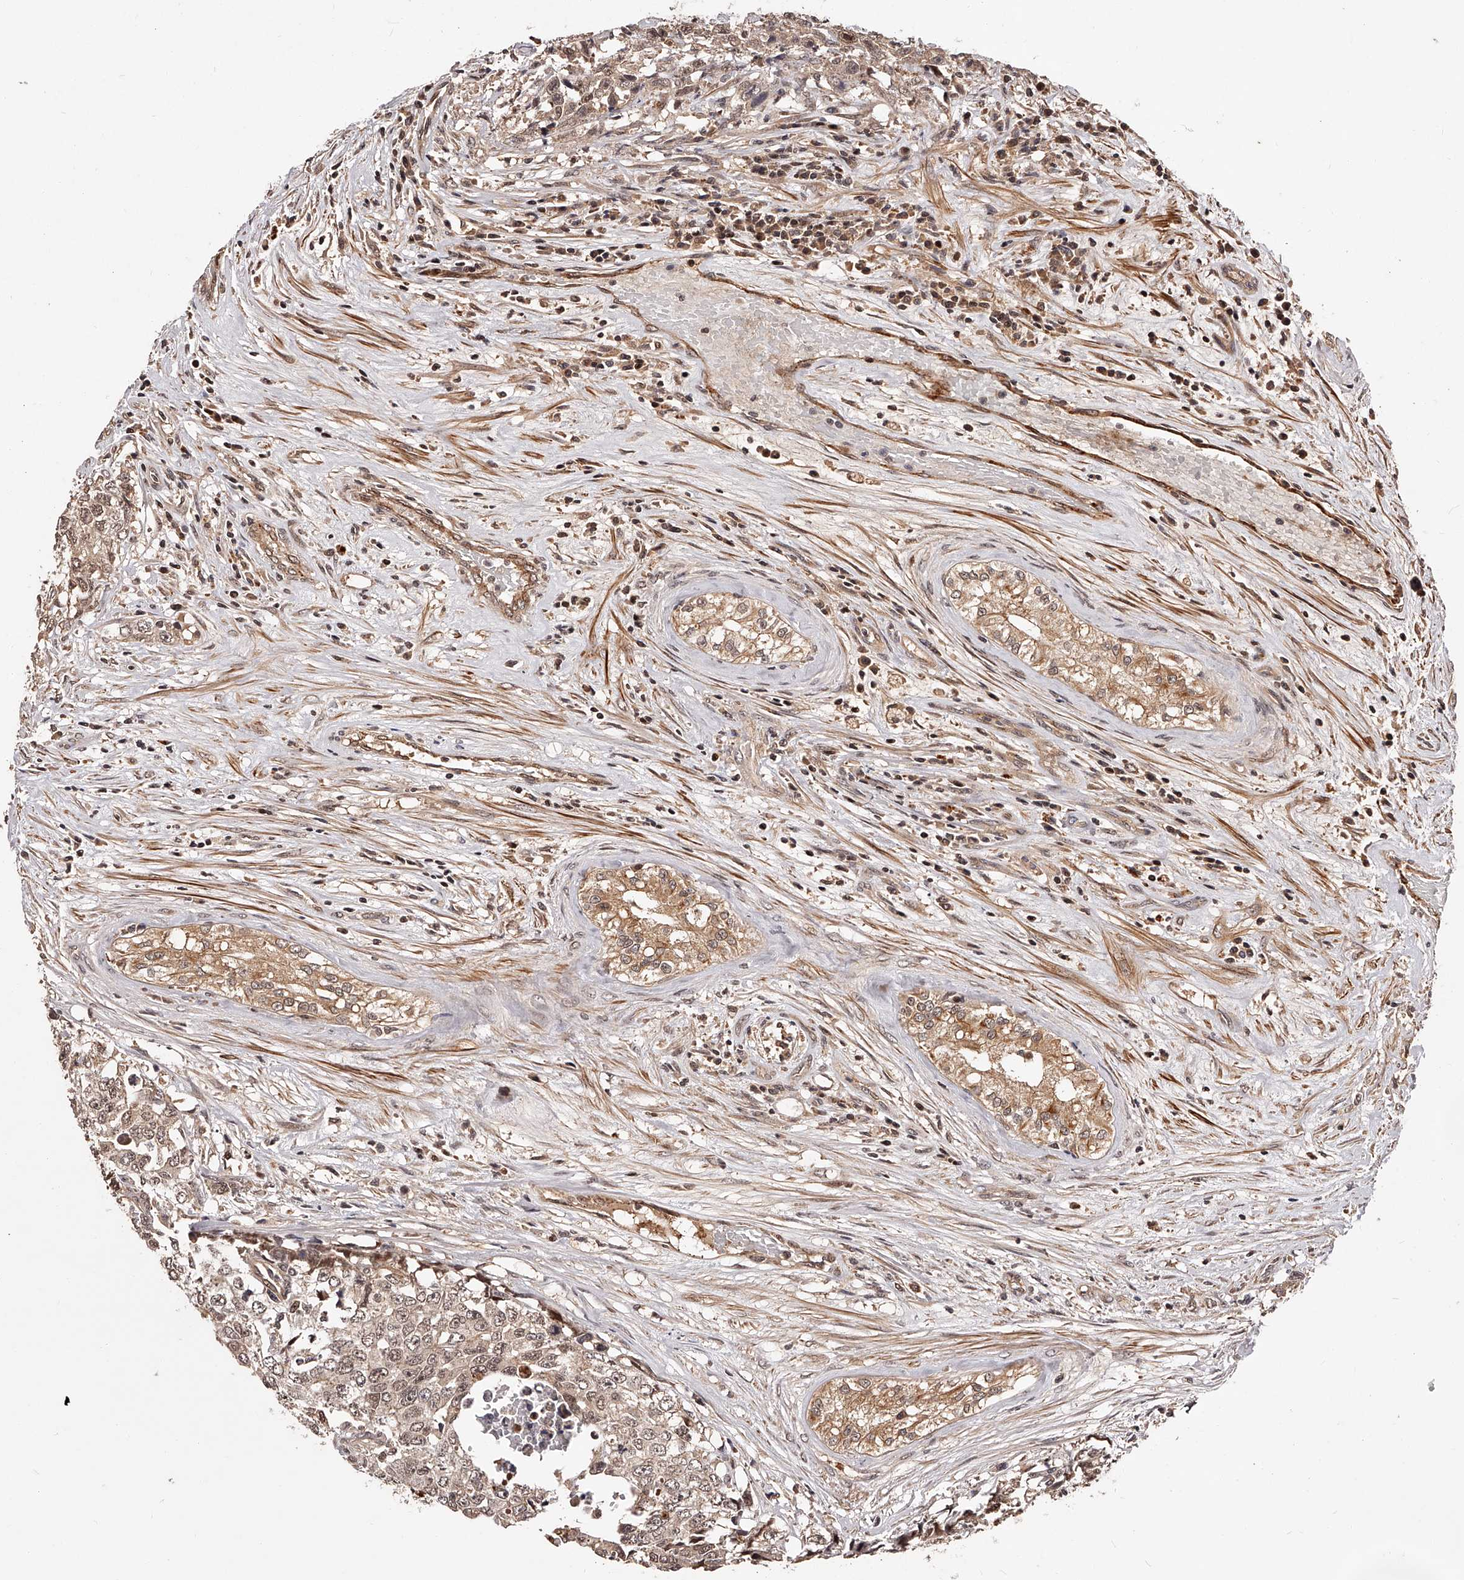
{"staining": {"intensity": "moderate", "quantity": ">75%", "location": "cytoplasmic/membranous,nuclear"}, "tissue": "testis cancer", "cell_type": "Tumor cells", "image_type": "cancer", "snomed": [{"axis": "morphology", "description": "Carcinoma, Embryonal, NOS"}, {"axis": "topography", "description": "Testis"}], "caption": "Brown immunohistochemical staining in testis embryonal carcinoma reveals moderate cytoplasmic/membranous and nuclear staining in about >75% of tumor cells.", "gene": "CUL7", "patient": {"sex": "male", "age": 28}}